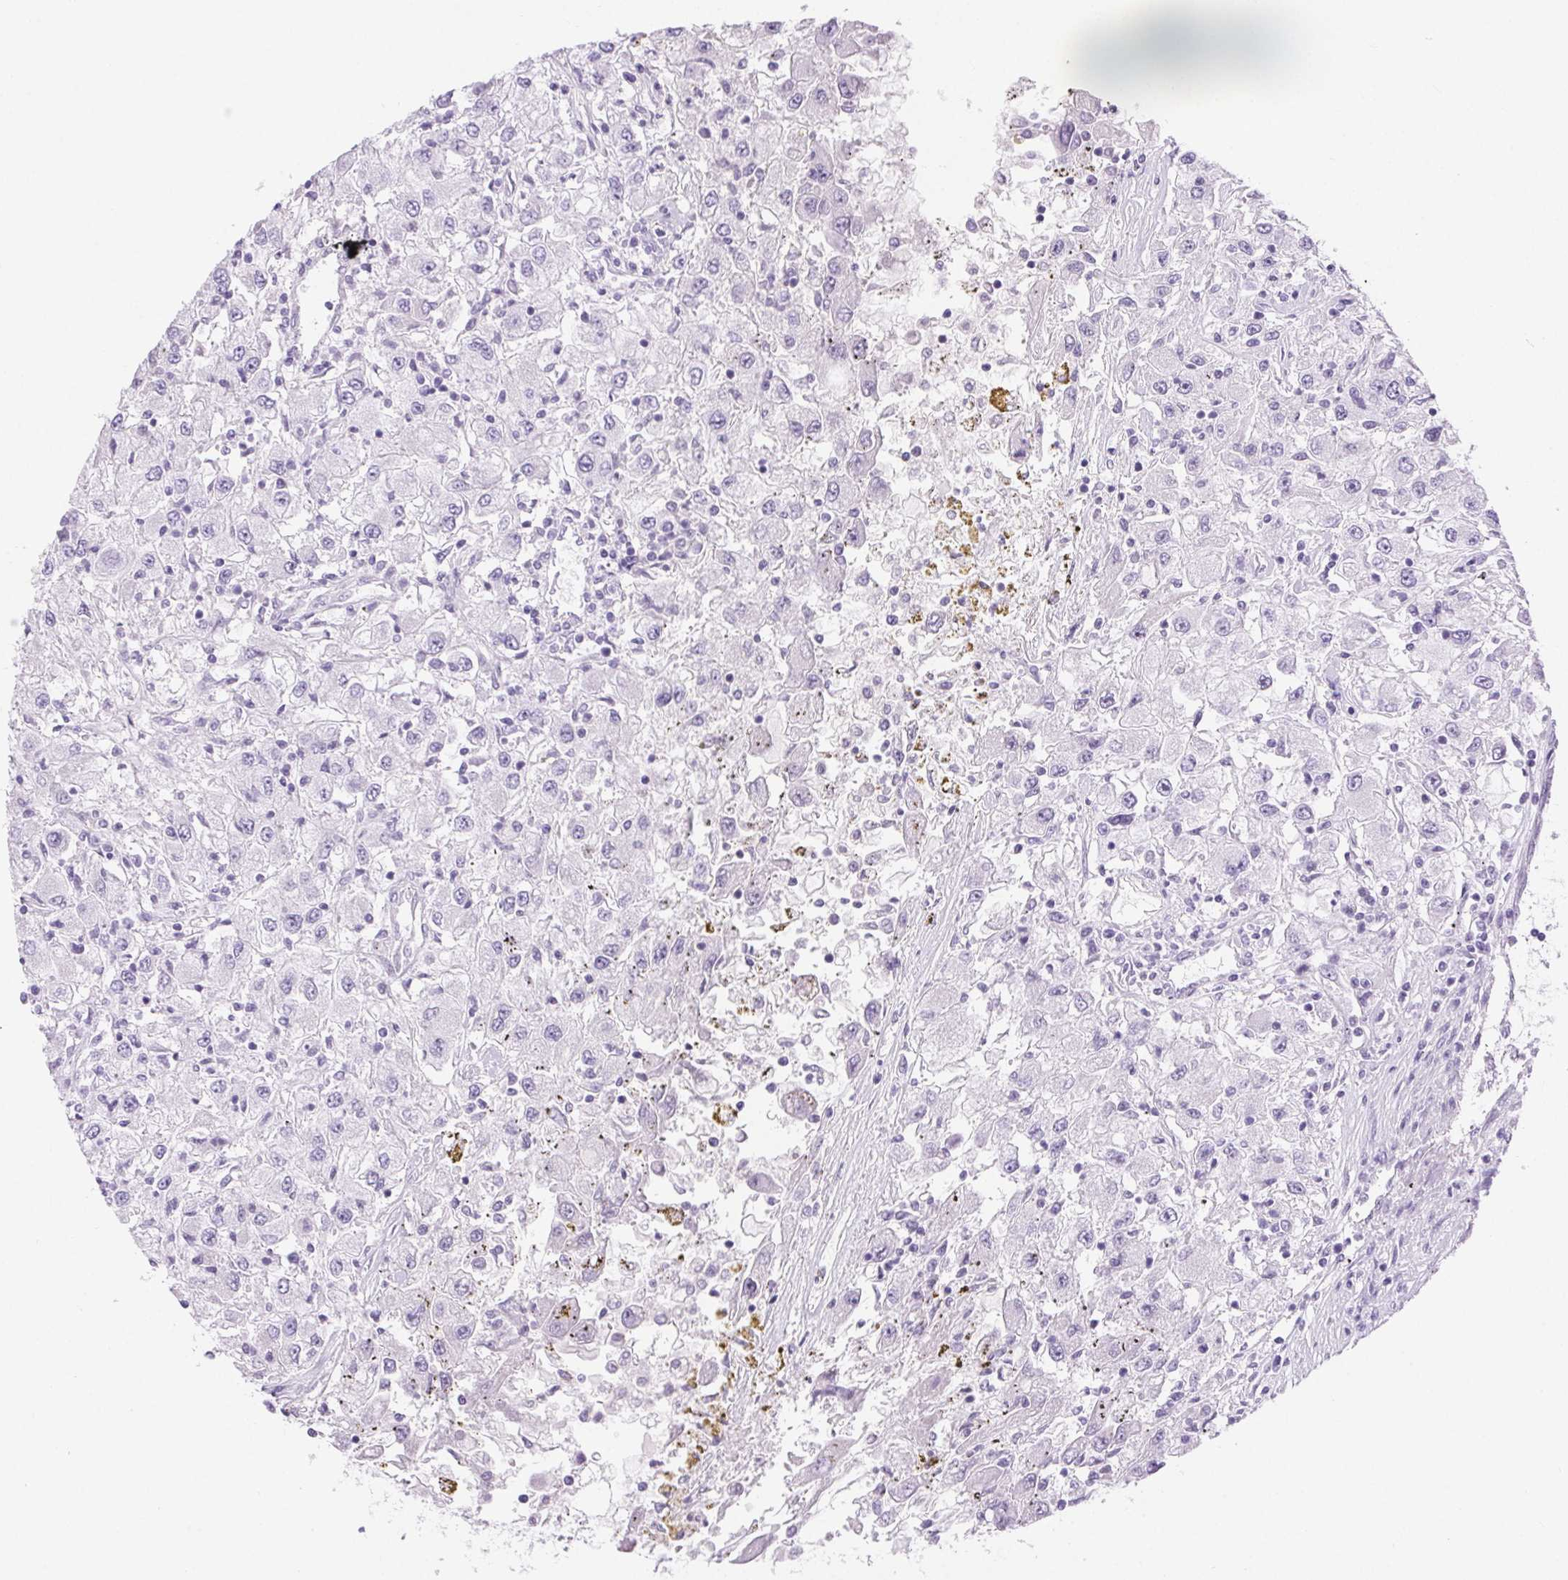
{"staining": {"intensity": "negative", "quantity": "none", "location": "none"}, "tissue": "renal cancer", "cell_type": "Tumor cells", "image_type": "cancer", "snomed": [{"axis": "morphology", "description": "Adenocarcinoma, NOS"}, {"axis": "topography", "description": "Kidney"}], "caption": "Tumor cells show no significant positivity in renal cancer (adenocarcinoma).", "gene": "CLDN16", "patient": {"sex": "female", "age": 67}}